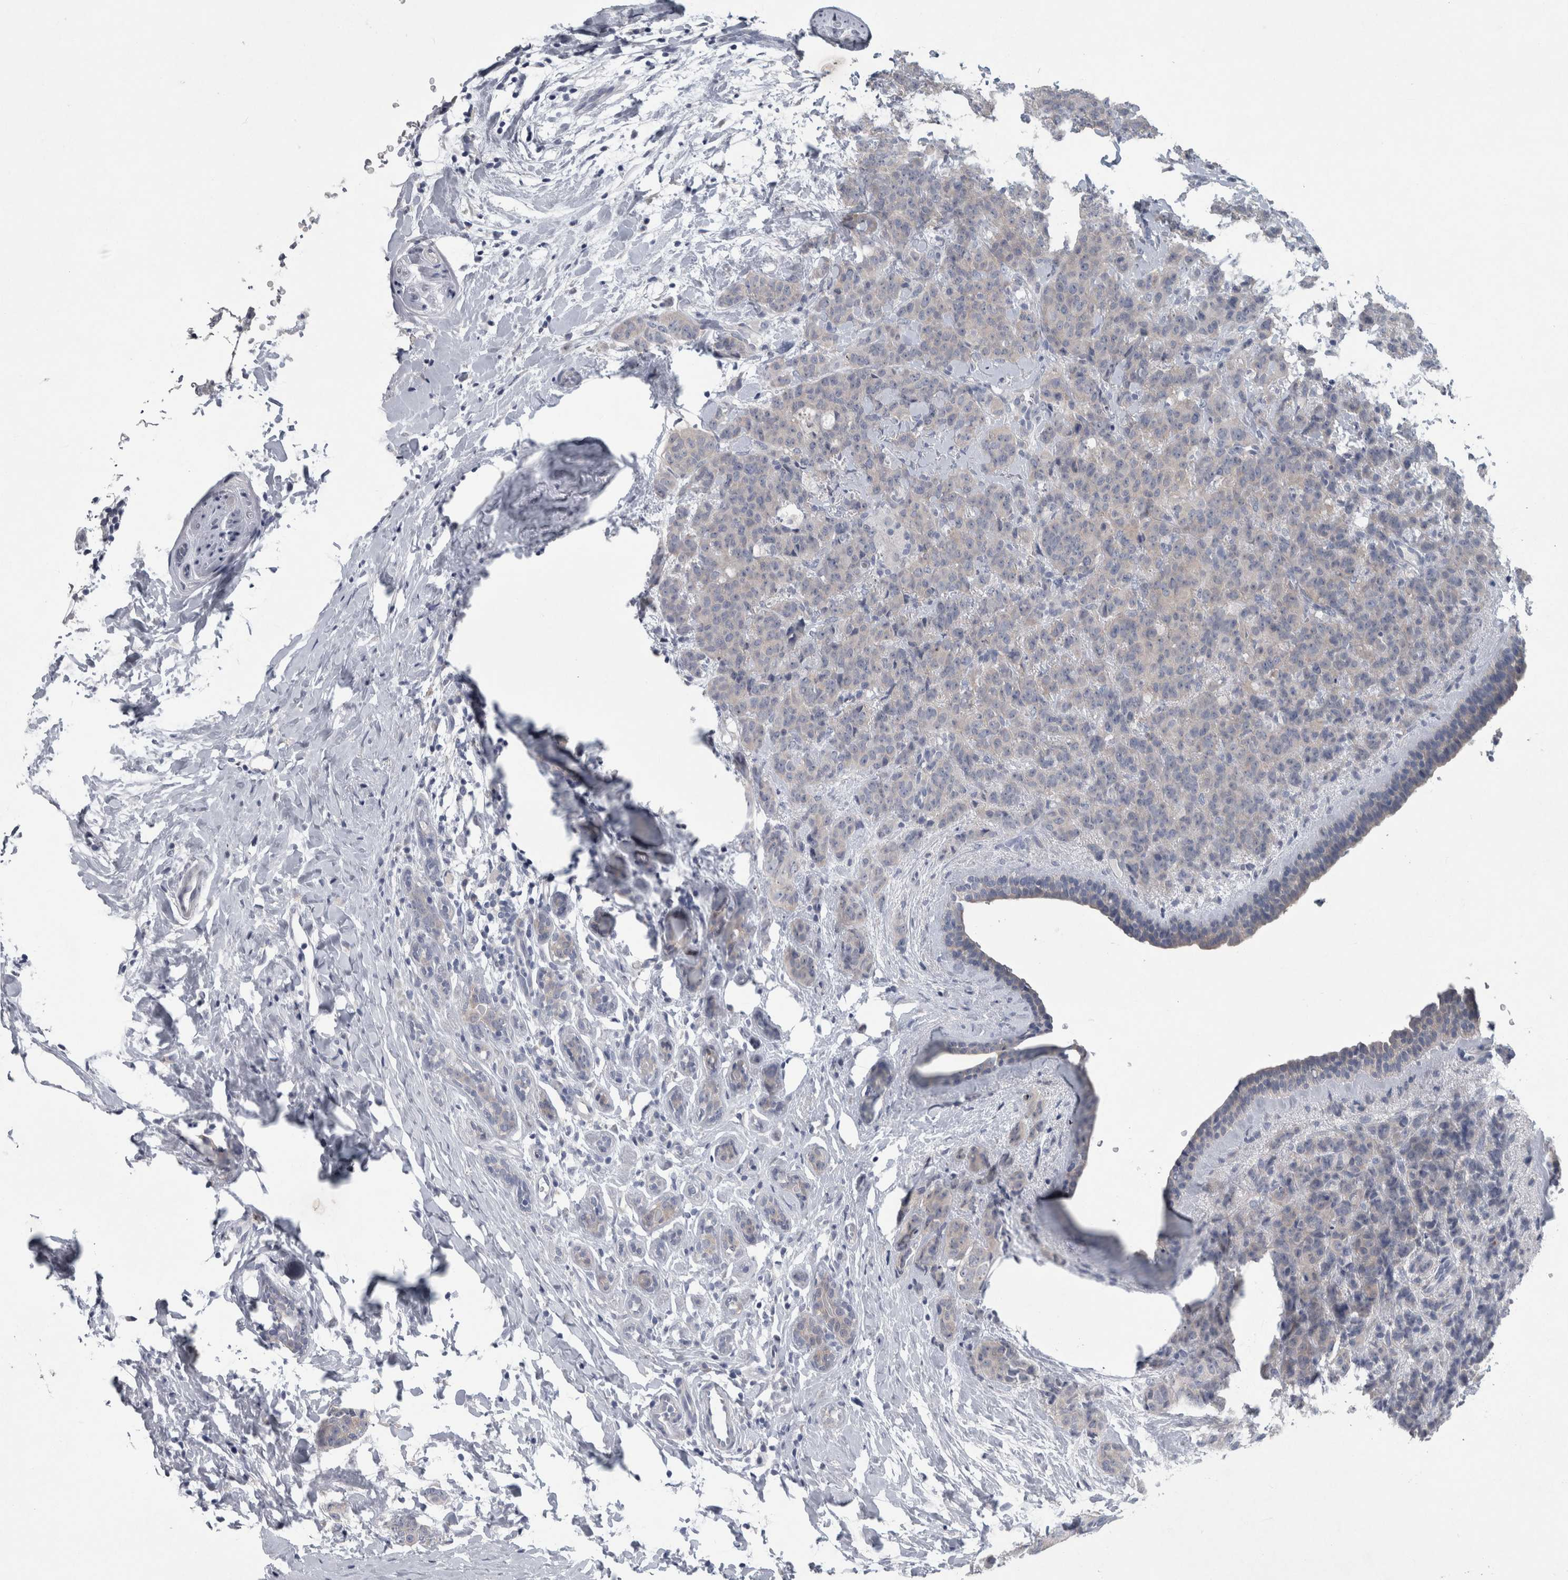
{"staining": {"intensity": "negative", "quantity": "none", "location": "none"}, "tissue": "breast cancer", "cell_type": "Tumor cells", "image_type": "cancer", "snomed": [{"axis": "morphology", "description": "Normal tissue, NOS"}, {"axis": "morphology", "description": "Duct carcinoma"}, {"axis": "topography", "description": "Breast"}], "caption": "IHC of human breast cancer (invasive ductal carcinoma) exhibits no staining in tumor cells. (DAB (3,3'-diaminobenzidine) immunohistochemistry (IHC) visualized using brightfield microscopy, high magnification).", "gene": "FAM83H", "patient": {"sex": "female", "age": 40}}